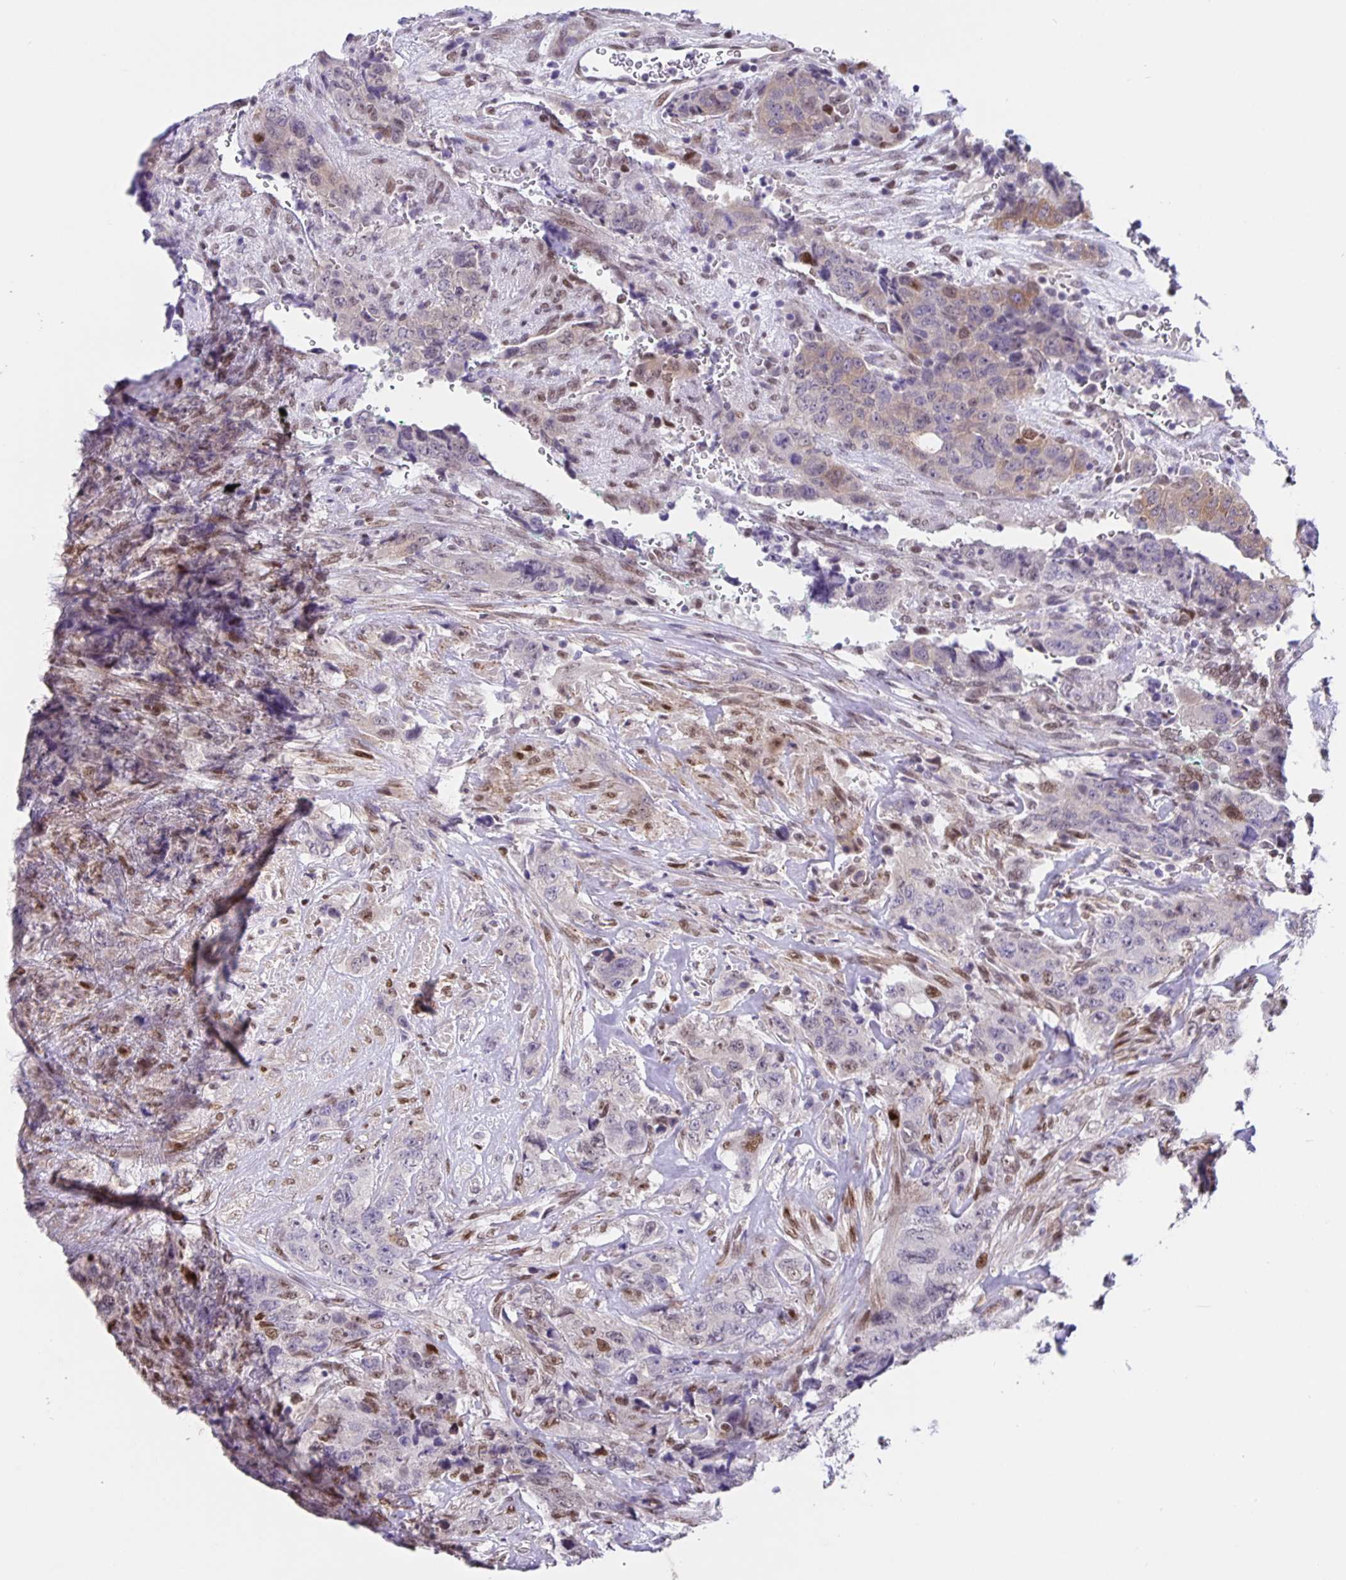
{"staining": {"intensity": "weak", "quantity": "<25%", "location": "cytoplasmic/membranous,nuclear"}, "tissue": "urothelial cancer", "cell_type": "Tumor cells", "image_type": "cancer", "snomed": [{"axis": "morphology", "description": "Urothelial carcinoma, High grade"}, {"axis": "topography", "description": "Urinary bladder"}], "caption": "This photomicrograph is of high-grade urothelial carcinoma stained with IHC to label a protein in brown with the nuclei are counter-stained blue. There is no staining in tumor cells.", "gene": "FOSL2", "patient": {"sex": "female", "age": 78}}